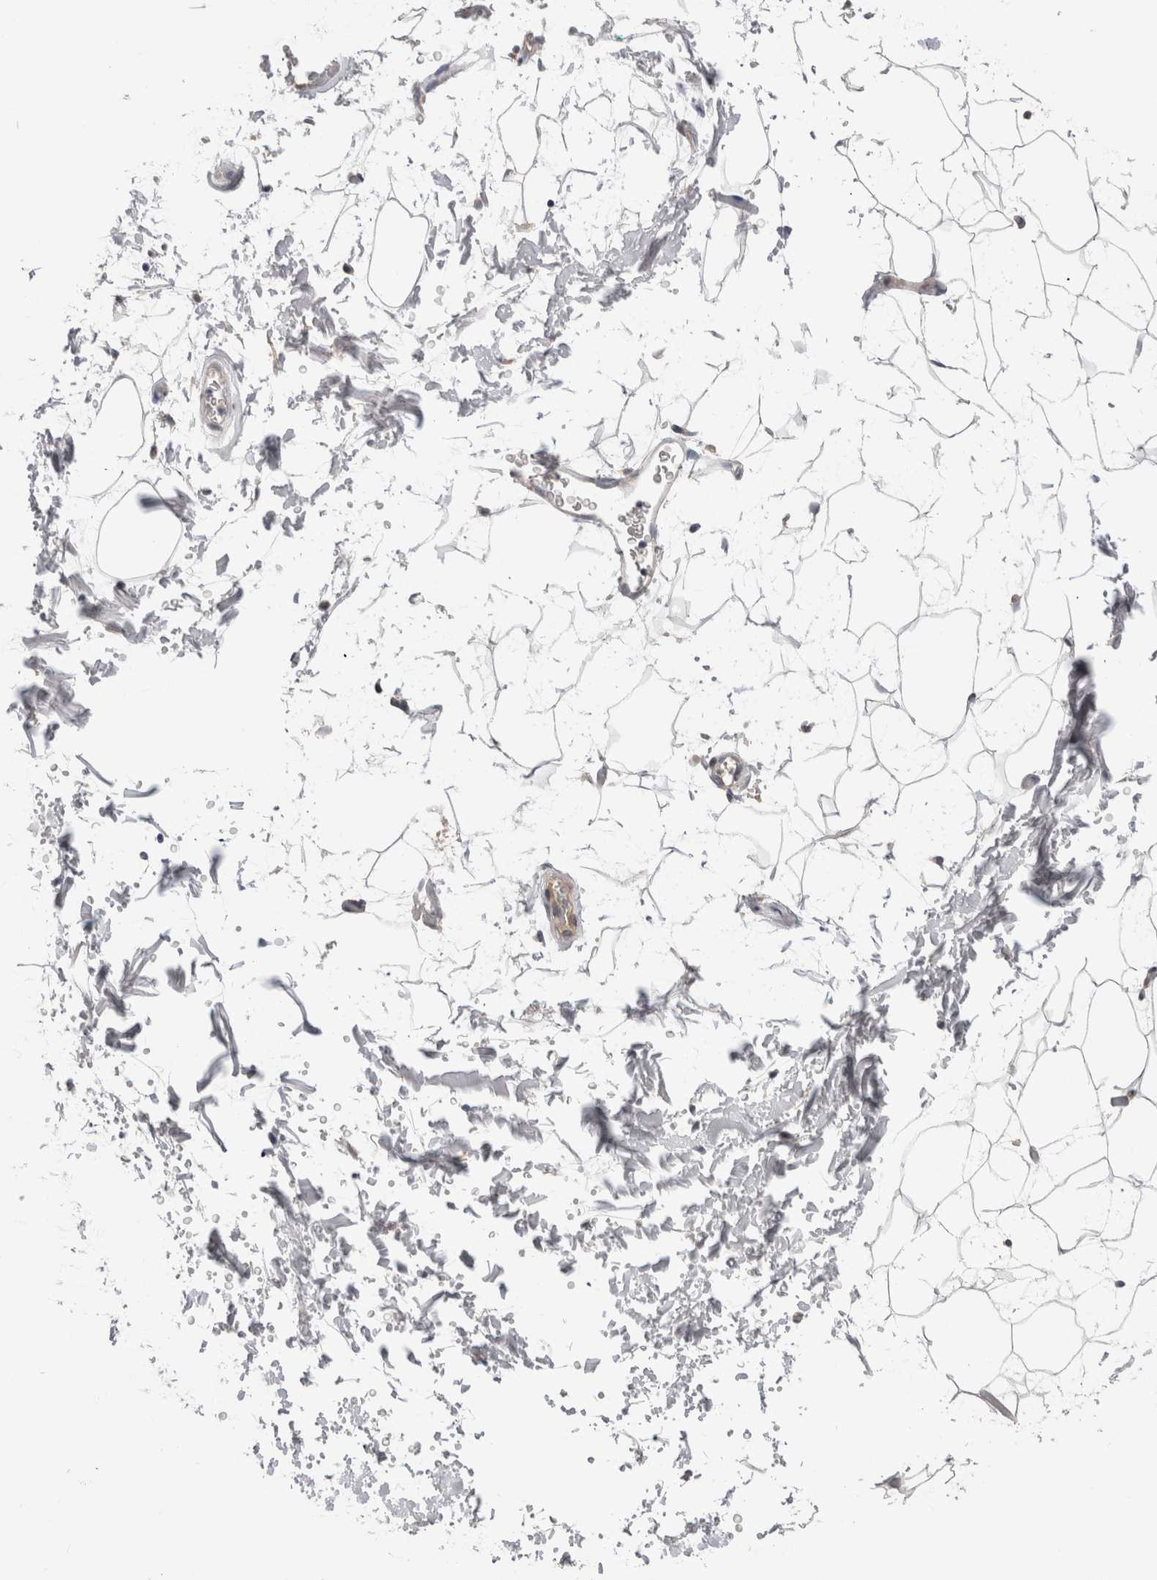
{"staining": {"intensity": "negative", "quantity": "none", "location": "none"}, "tissue": "adipose tissue", "cell_type": "Adipocytes", "image_type": "normal", "snomed": [{"axis": "morphology", "description": "Normal tissue, NOS"}, {"axis": "topography", "description": "Soft tissue"}], "caption": "Immunohistochemical staining of normal adipose tissue demonstrates no significant positivity in adipocytes.", "gene": "CRYBG1", "patient": {"sex": "male", "age": 72}}